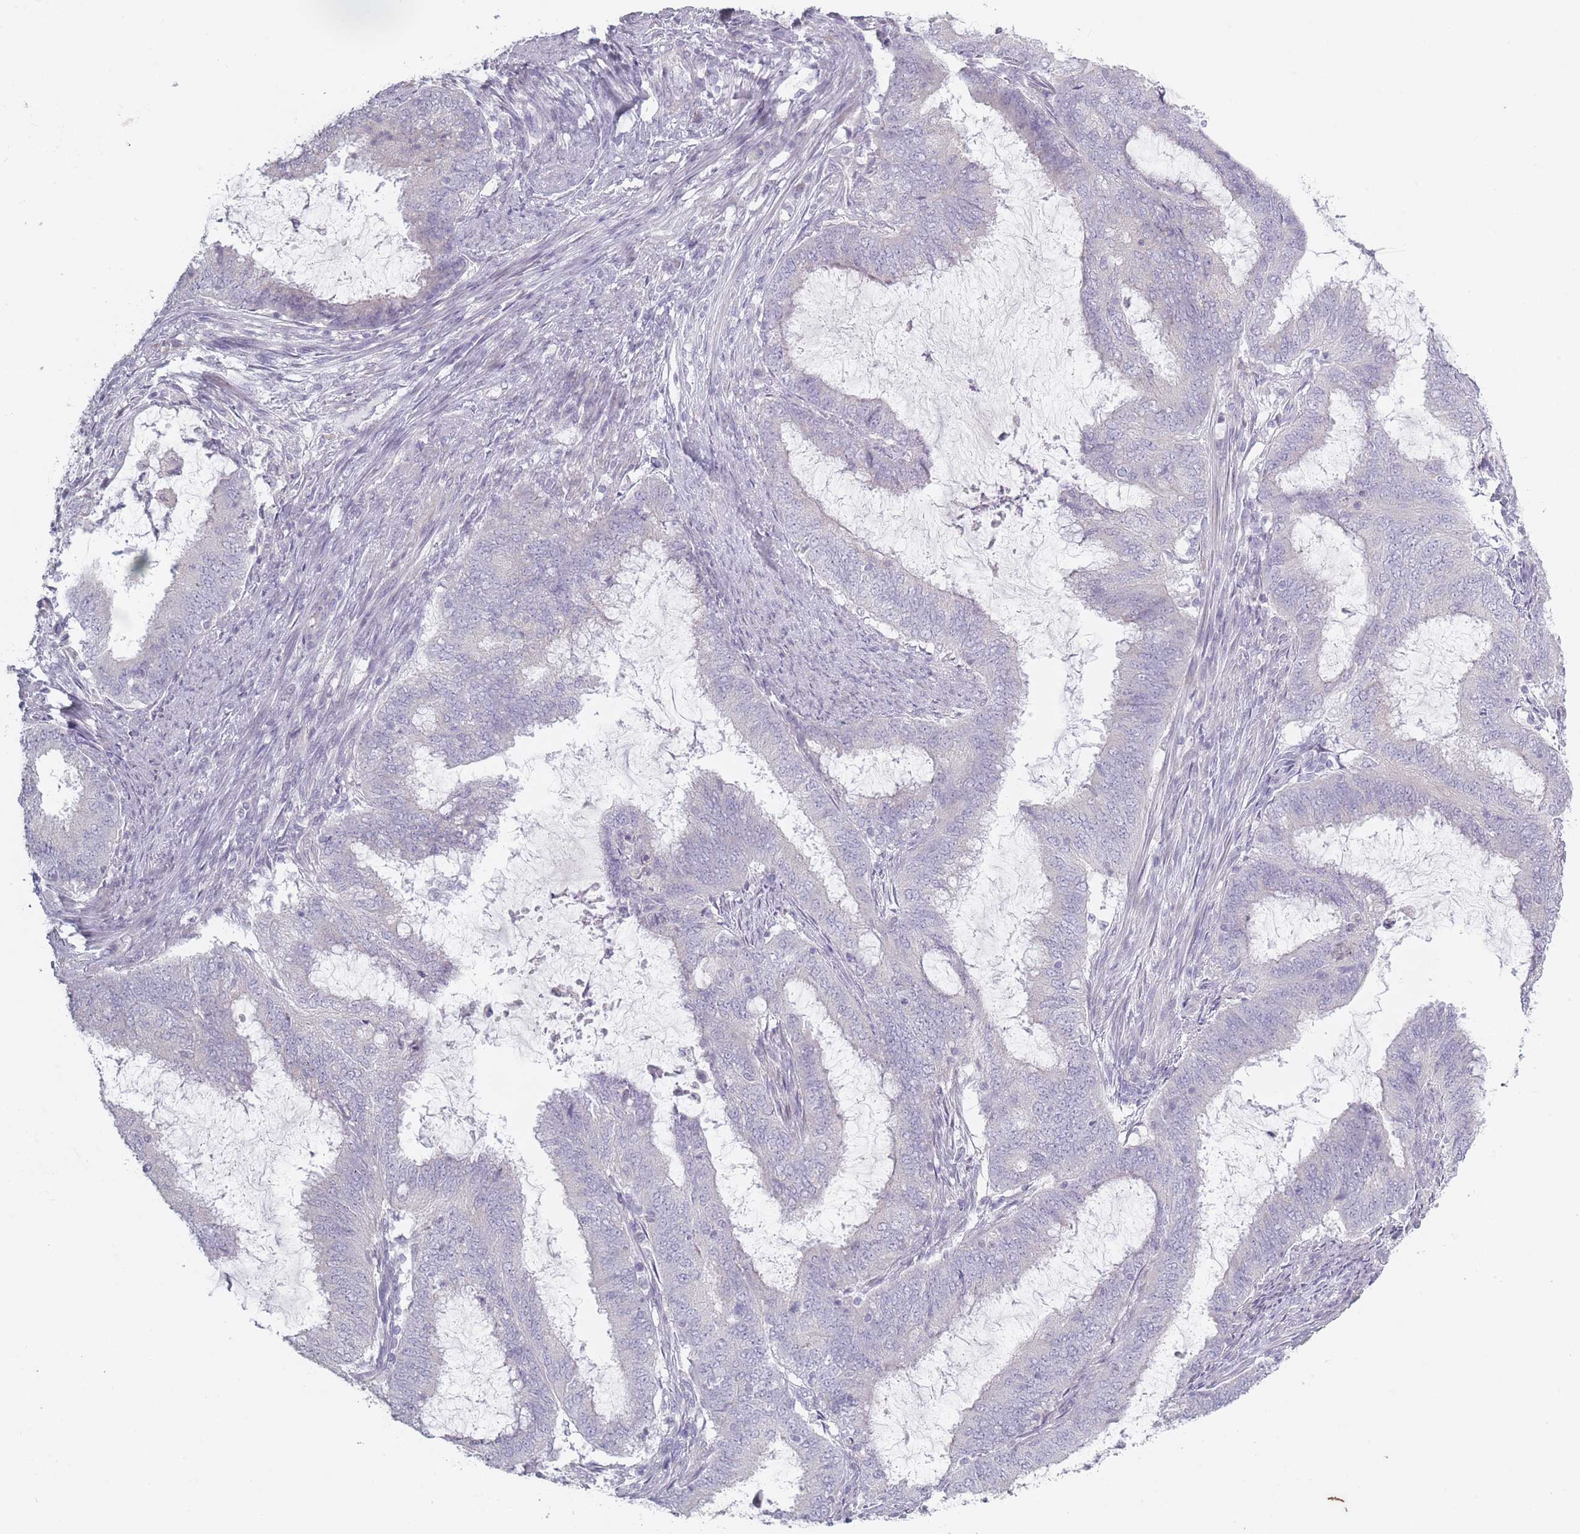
{"staining": {"intensity": "negative", "quantity": "none", "location": "none"}, "tissue": "endometrial cancer", "cell_type": "Tumor cells", "image_type": "cancer", "snomed": [{"axis": "morphology", "description": "Adenocarcinoma, NOS"}, {"axis": "topography", "description": "Endometrium"}], "caption": "High magnification brightfield microscopy of endometrial cancer stained with DAB (3,3'-diaminobenzidine) (brown) and counterstained with hematoxylin (blue): tumor cells show no significant staining.", "gene": "RASL10B", "patient": {"sex": "female", "age": 51}}